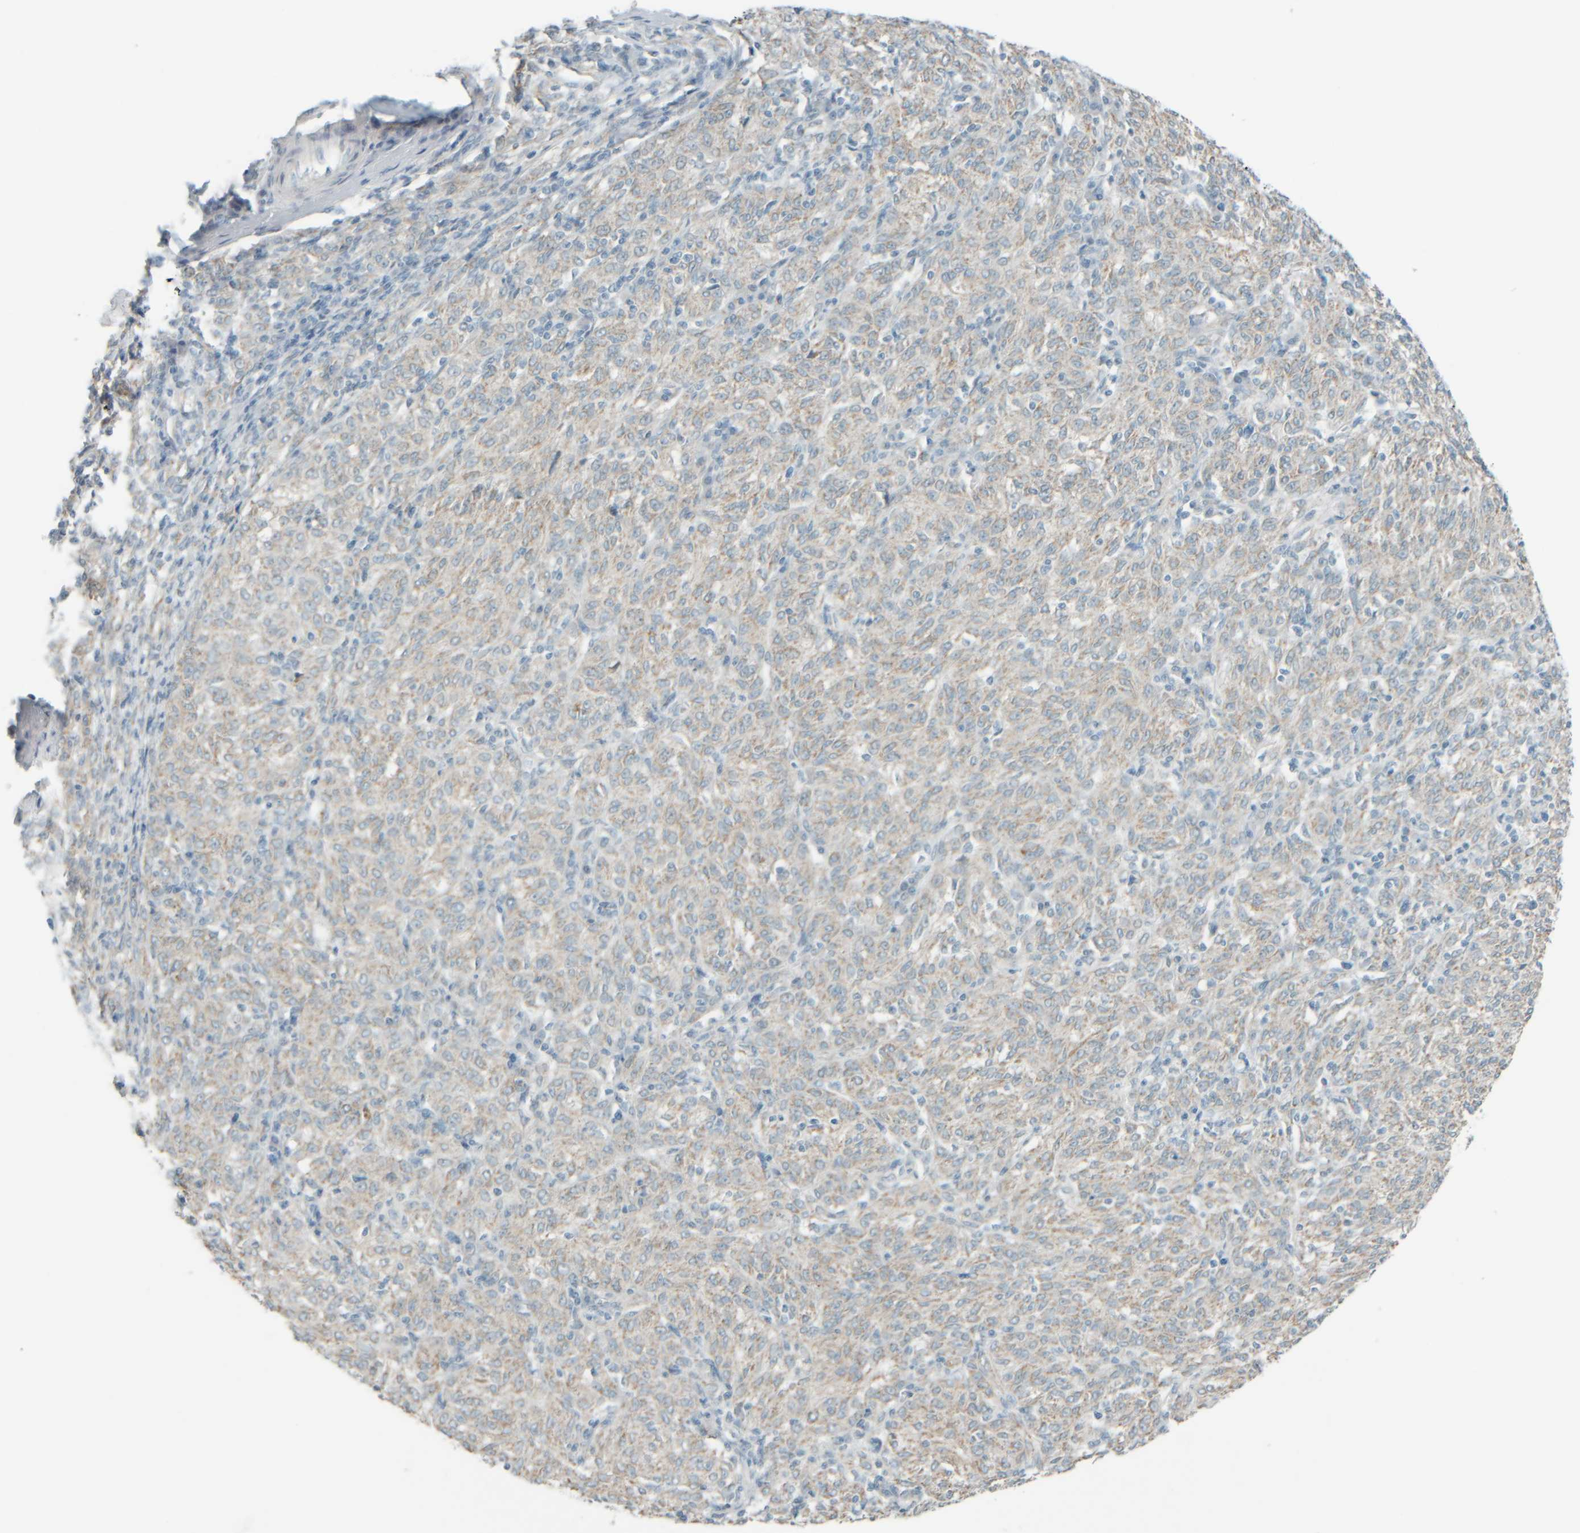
{"staining": {"intensity": "weak", "quantity": "25%-75%", "location": "cytoplasmic/membranous"}, "tissue": "melanoma", "cell_type": "Tumor cells", "image_type": "cancer", "snomed": [{"axis": "morphology", "description": "Malignant melanoma, NOS"}, {"axis": "topography", "description": "Skin"}], "caption": "Human melanoma stained for a protein (brown) demonstrates weak cytoplasmic/membranous positive staining in approximately 25%-75% of tumor cells.", "gene": "PTGES3L-AARSD1", "patient": {"sex": "female", "age": 72}}